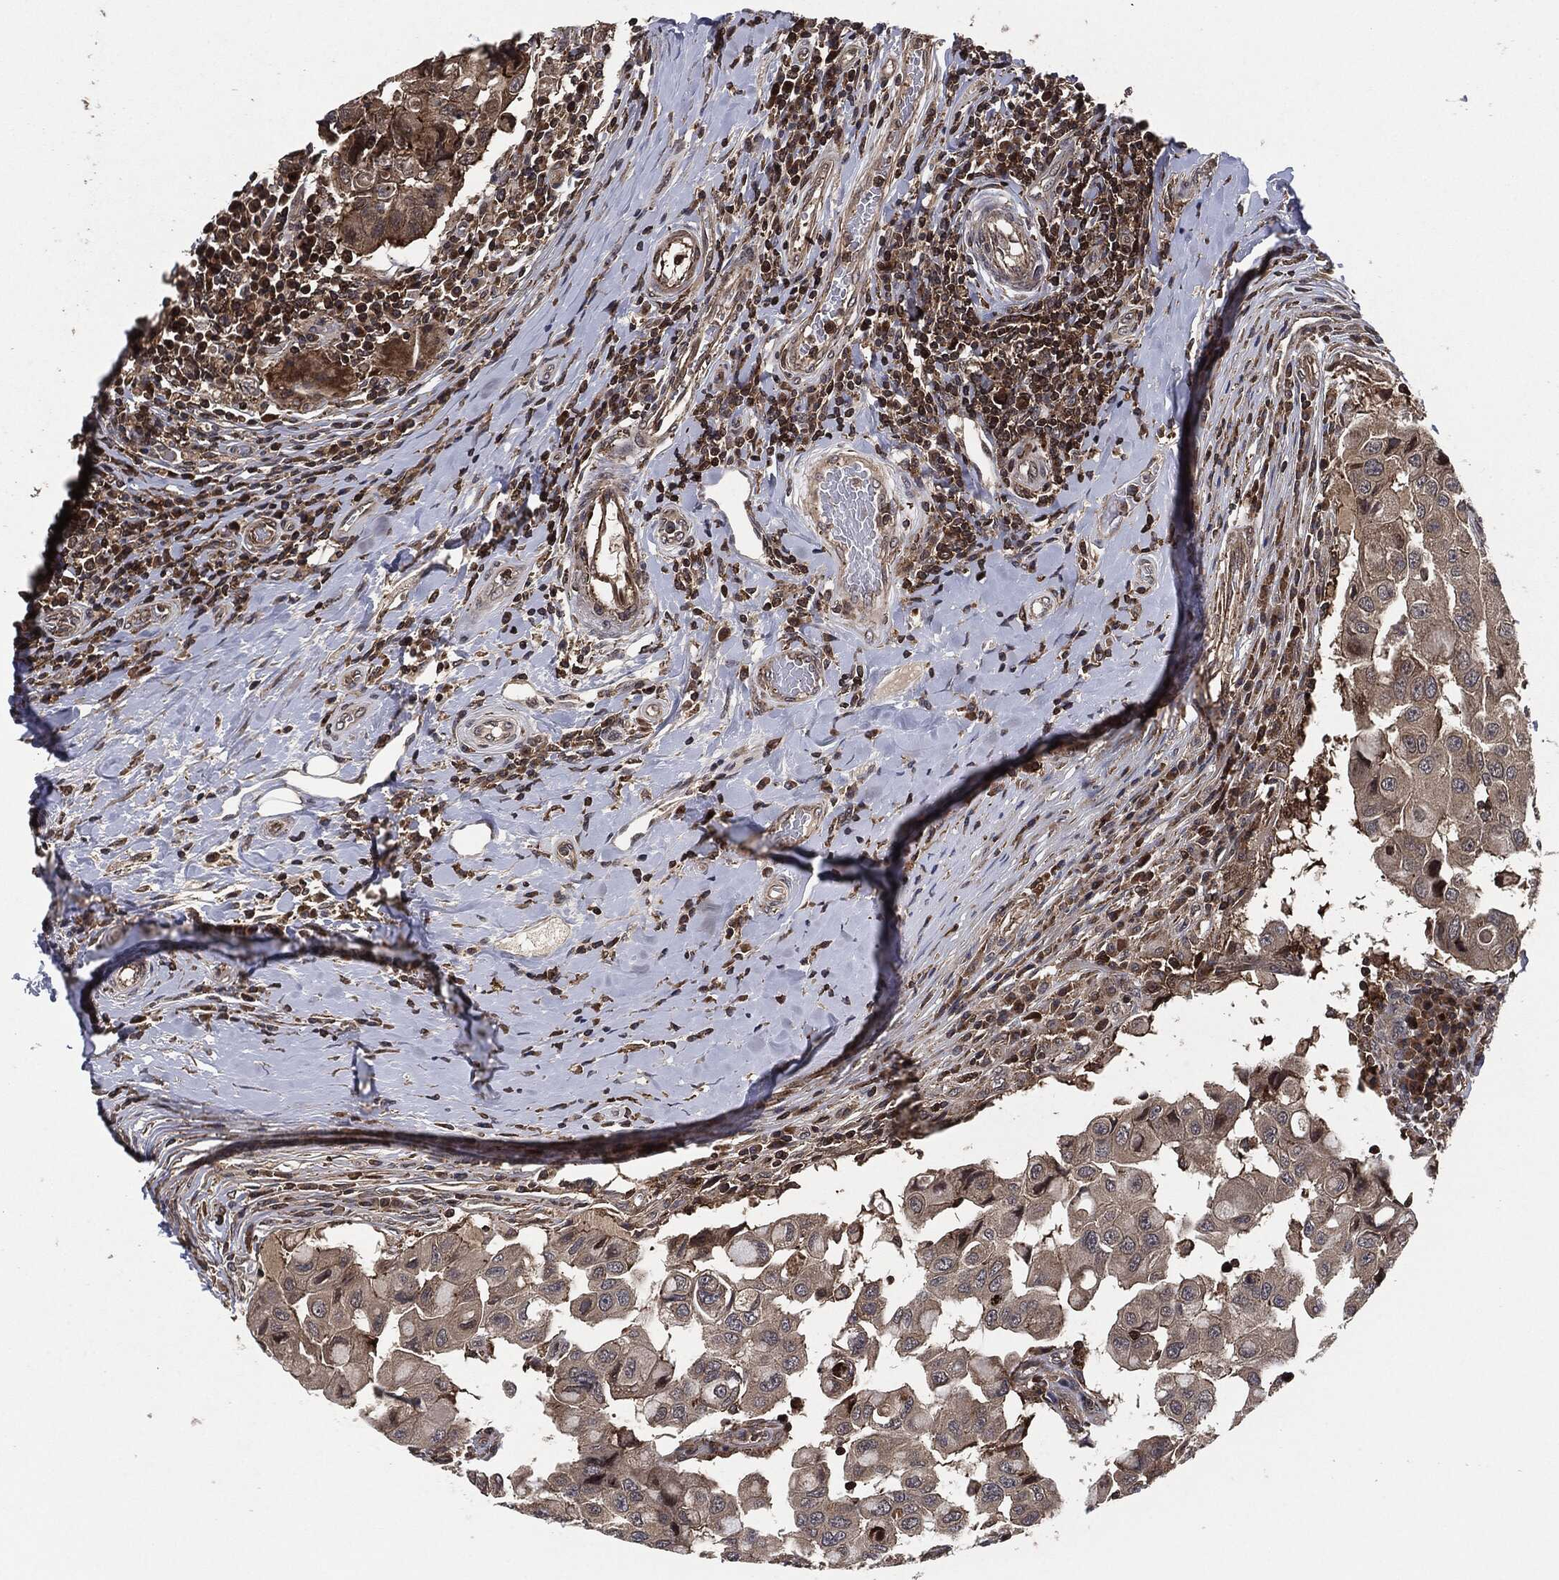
{"staining": {"intensity": "negative", "quantity": "none", "location": "none"}, "tissue": "breast cancer", "cell_type": "Tumor cells", "image_type": "cancer", "snomed": [{"axis": "morphology", "description": "Duct carcinoma"}, {"axis": "topography", "description": "Breast"}], "caption": "Protein analysis of breast cancer shows no significant expression in tumor cells.", "gene": "UBR1", "patient": {"sex": "female", "age": 27}}